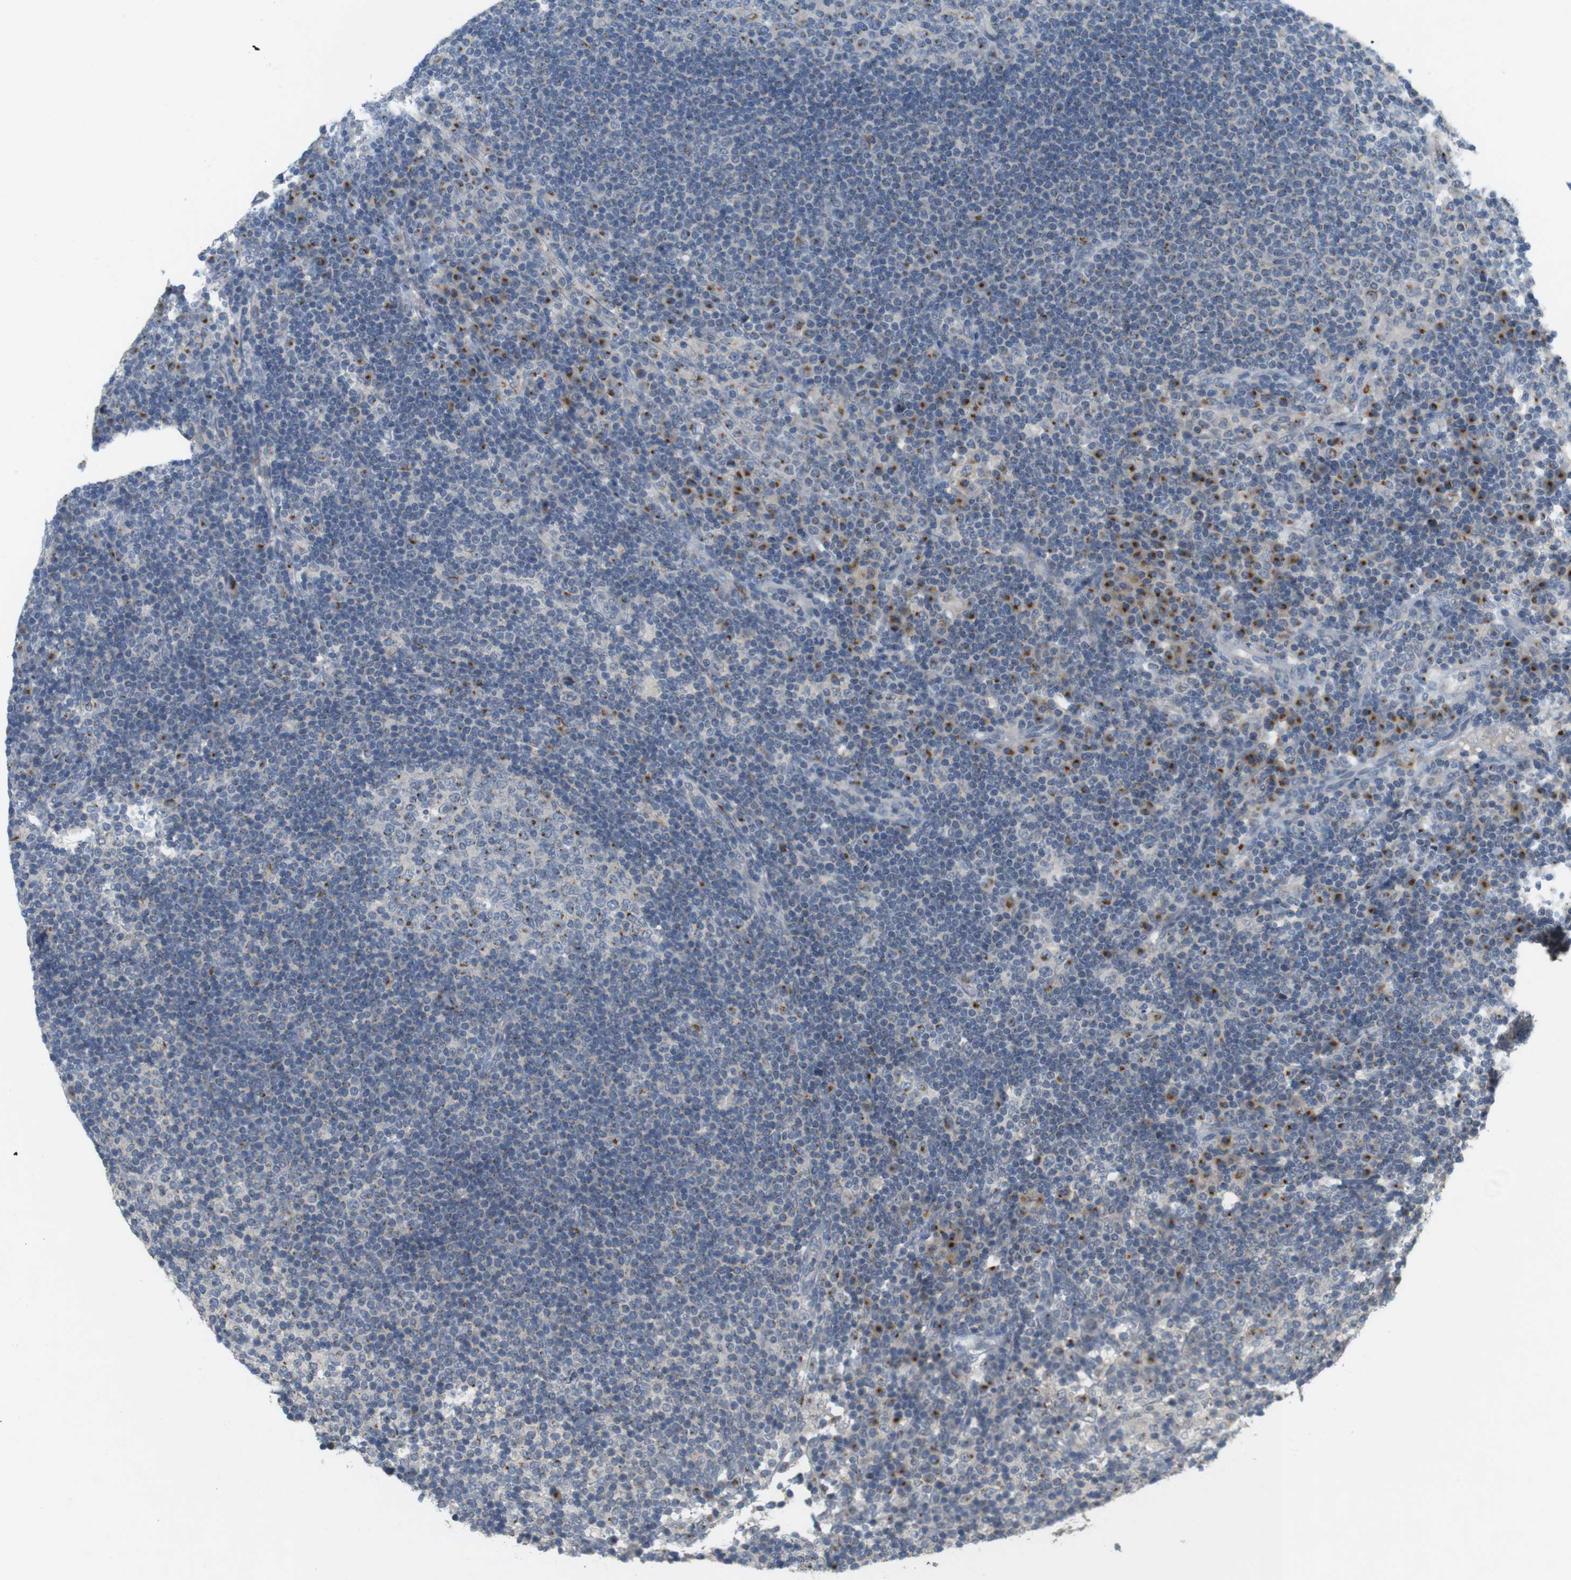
{"staining": {"intensity": "moderate", "quantity": "25%-75%", "location": "cytoplasmic/membranous"}, "tissue": "lymph node", "cell_type": "Germinal center cells", "image_type": "normal", "snomed": [{"axis": "morphology", "description": "Normal tissue, NOS"}, {"axis": "topography", "description": "Lymph node"}], "caption": "The micrograph shows staining of benign lymph node, revealing moderate cytoplasmic/membranous protein staining (brown color) within germinal center cells. (Brightfield microscopy of DAB IHC at high magnification).", "gene": "YIPF3", "patient": {"sex": "female", "age": 53}}